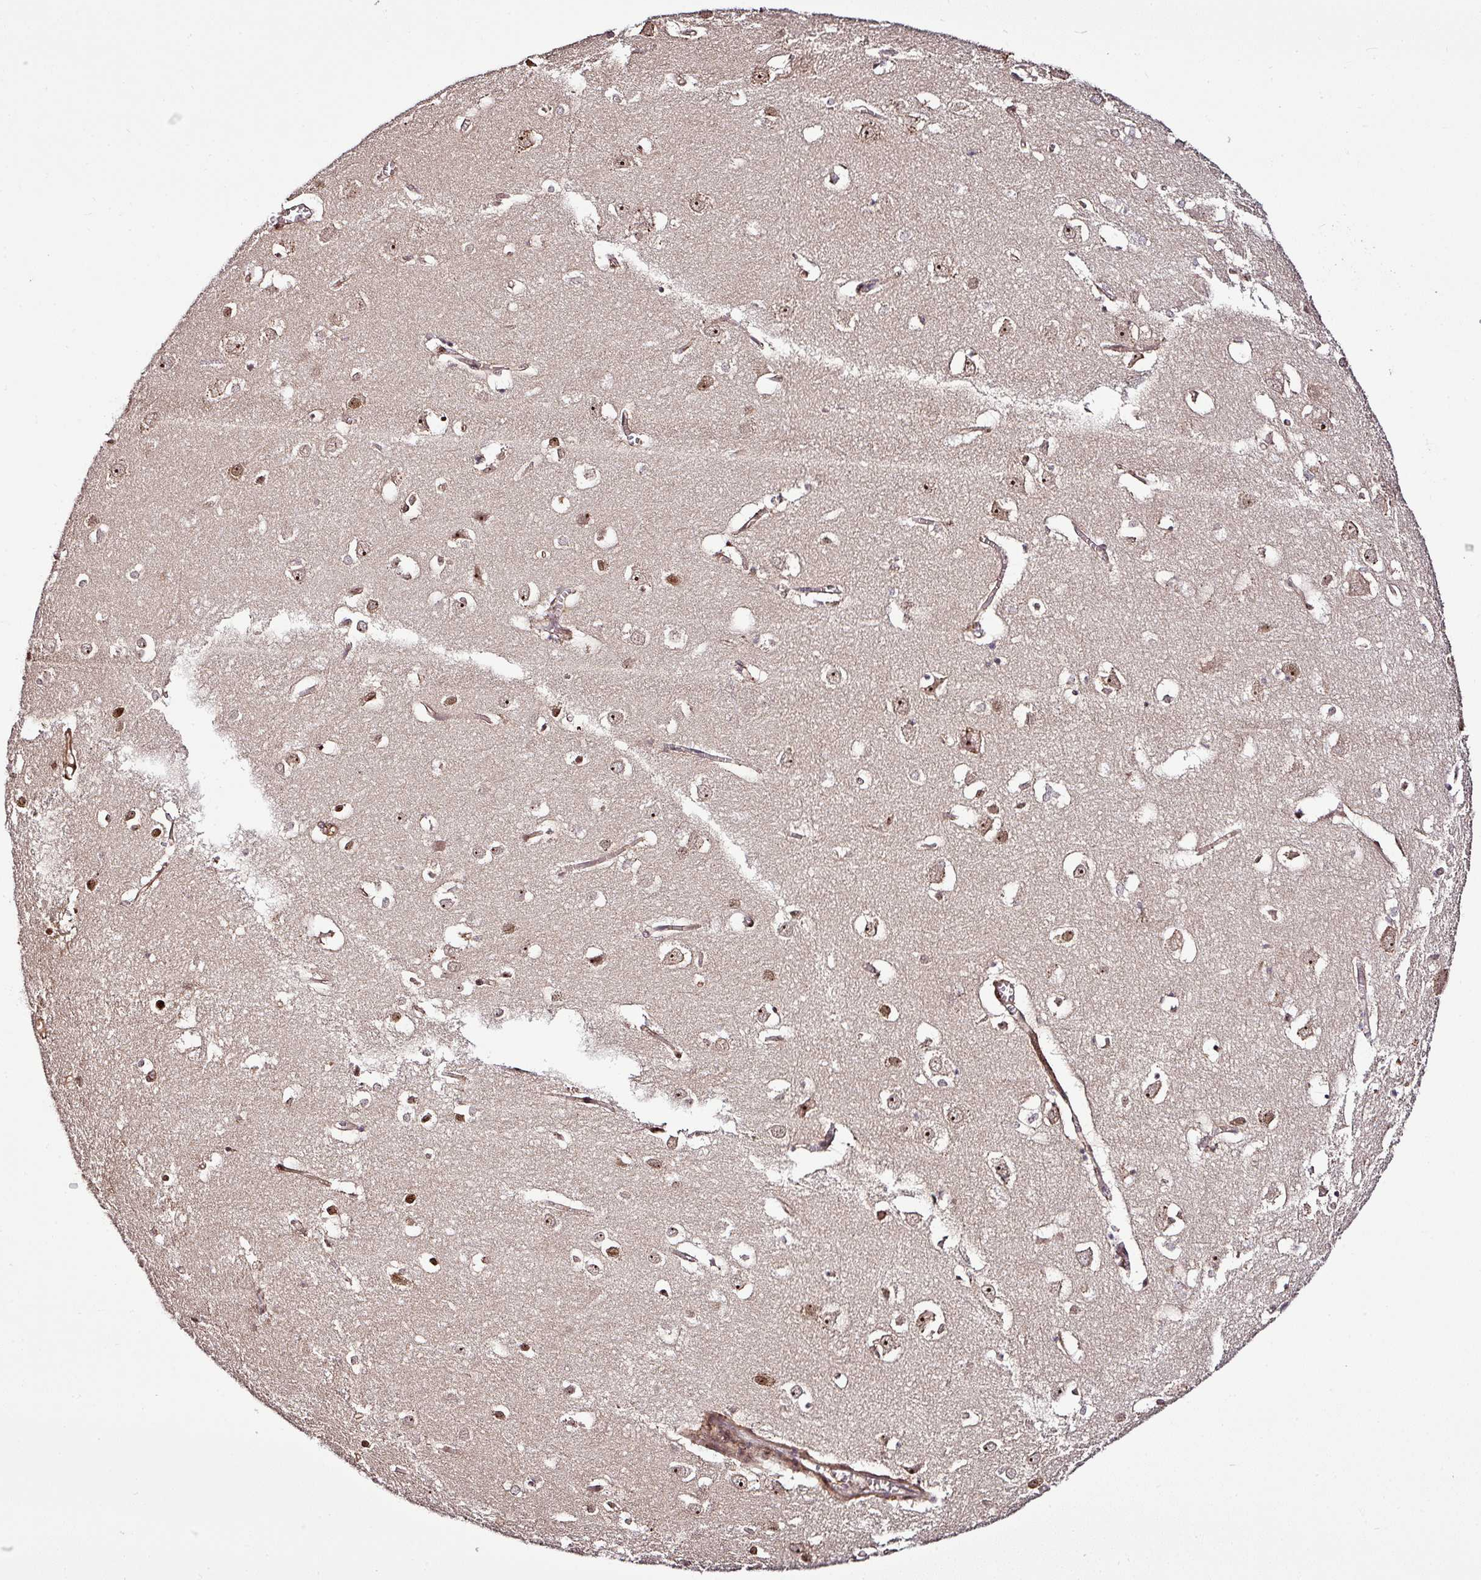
{"staining": {"intensity": "moderate", "quantity": ">75%", "location": "nuclear"}, "tissue": "cerebral cortex", "cell_type": "Endothelial cells", "image_type": "normal", "snomed": [{"axis": "morphology", "description": "Normal tissue, NOS"}, {"axis": "topography", "description": "Cerebral cortex"}], "caption": "Protein expression analysis of normal cerebral cortex displays moderate nuclear staining in approximately >75% of endothelial cells.", "gene": "FAM153A", "patient": {"sex": "male", "age": 70}}